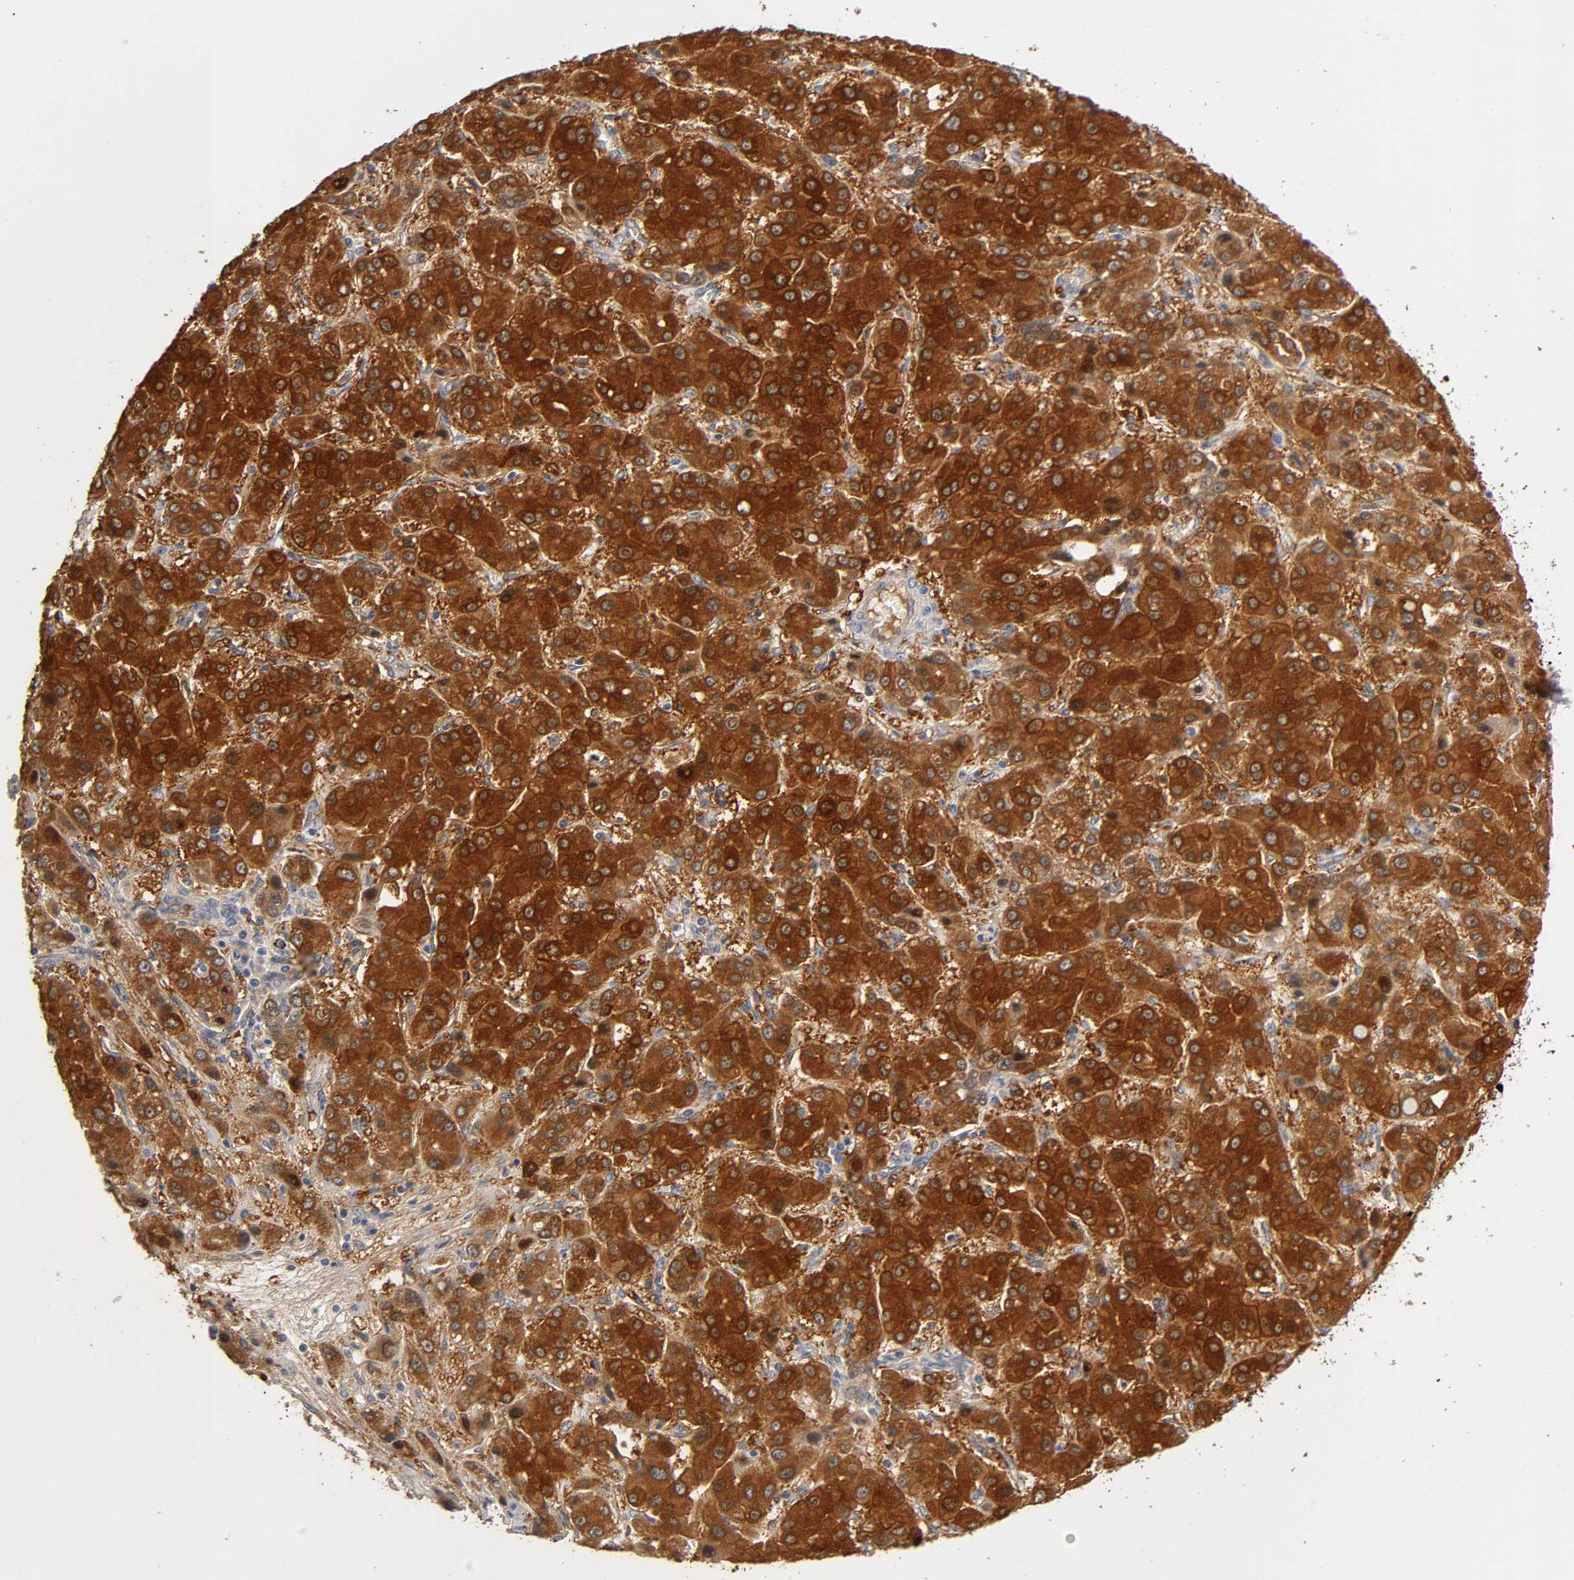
{"staining": {"intensity": "strong", "quantity": ">75%", "location": "cytoplasmic/membranous,nuclear"}, "tissue": "liver cancer", "cell_type": "Tumor cells", "image_type": "cancer", "snomed": [{"axis": "morphology", "description": "Carcinoma, Hepatocellular, NOS"}, {"axis": "topography", "description": "Liver"}], "caption": "A photomicrograph showing strong cytoplasmic/membranous and nuclear positivity in about >75% of tumor cells in hepatocellular carcinoma (liver), as visualized by brown immunohistochemical staining.", "gene": "ISG15", "patient": {"sex": "male", "age": 55}}